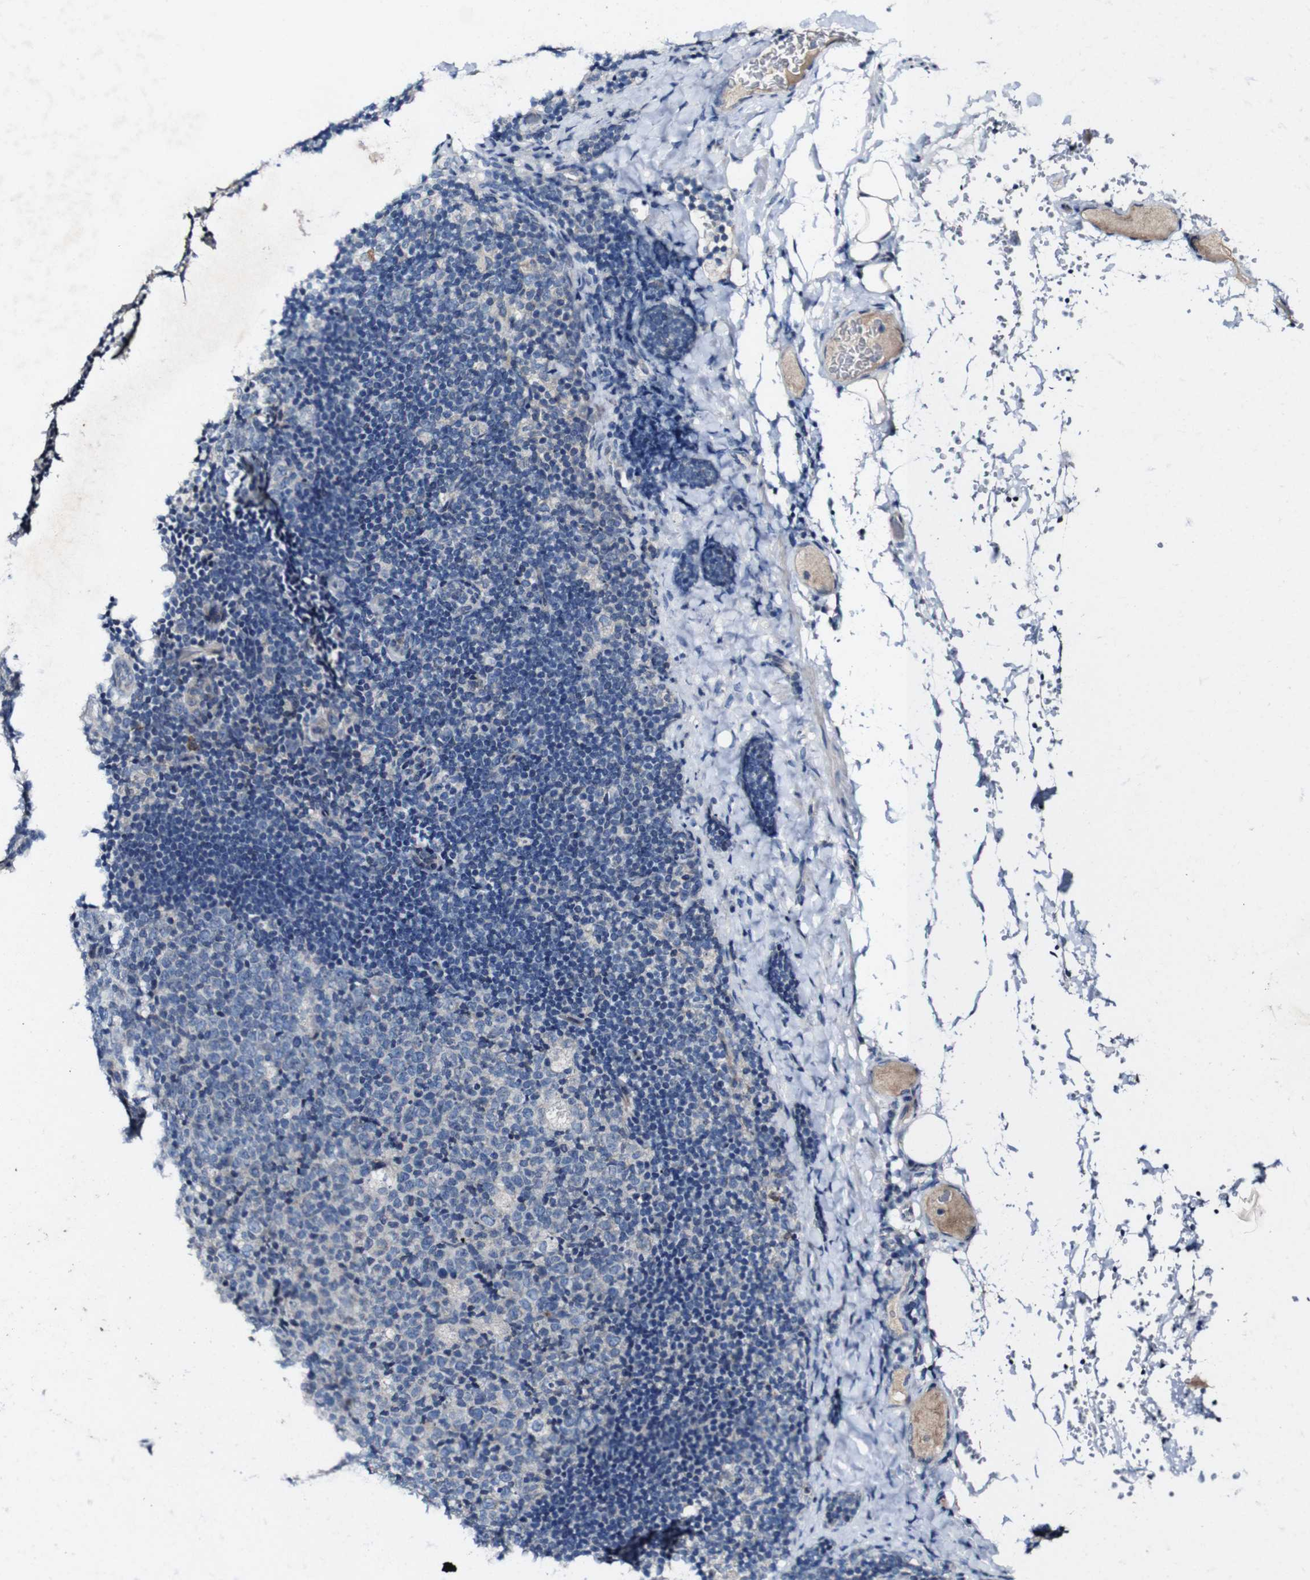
{"staining": {"intensity": "negative", "quantity": "none", "location": "none"}, "tissue": "lymph node", "cell_type": "Germinal center cells", "image_type": "normal", "snomed": [{"axis": "morphology", "description": "Normal tissue, NOS"}, {"axis": "topography", "description": "Lymph node"}], "caption": "This is a histopathology image of IHC staining of benign lymph node, which shows no staining in germinal center cells.", "gene": "GRAMD1A", "patient": {"sex": "female", "age": 14}}